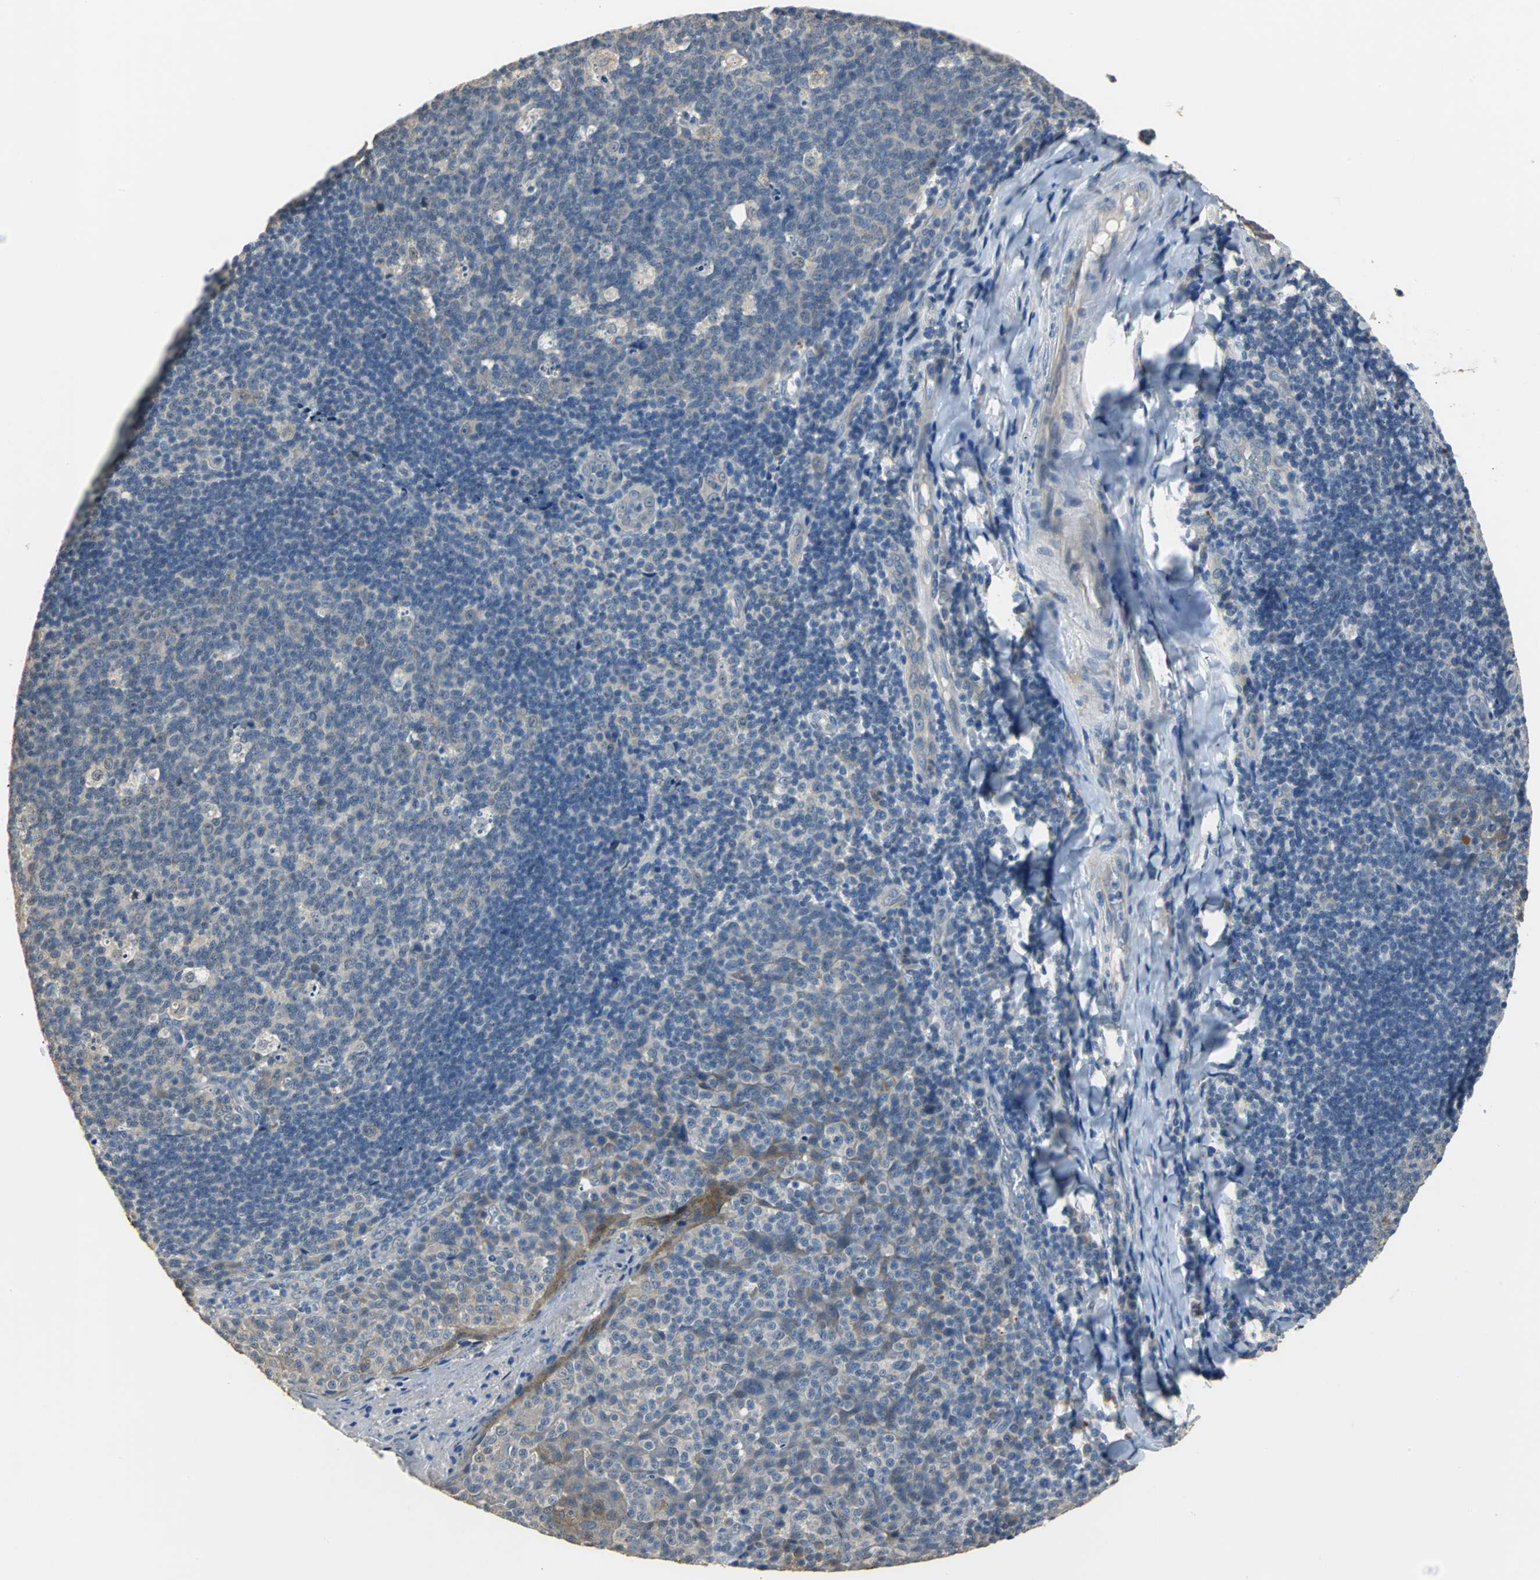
{"staining": {"intensity": "negative", "quantity": "none", "location": "none"}, "tissue": "tonsil", "cell_type": "Germinal center cells", "image_type": "normal", "snomed": [{"axis": "morphology", "description": "Normal tissue, NOS"}, {"axis": "topography", "description": "Tonsil"}], "caption": "Immunohistochemical staining of unremarkable human tonsil displays no significant staining in germinal center cells. (DAB (3,3'-diaminobenzidine) IHC, high magnification).", "gene": "OCLN", "patient": {"sex": "male", "age": 17}}